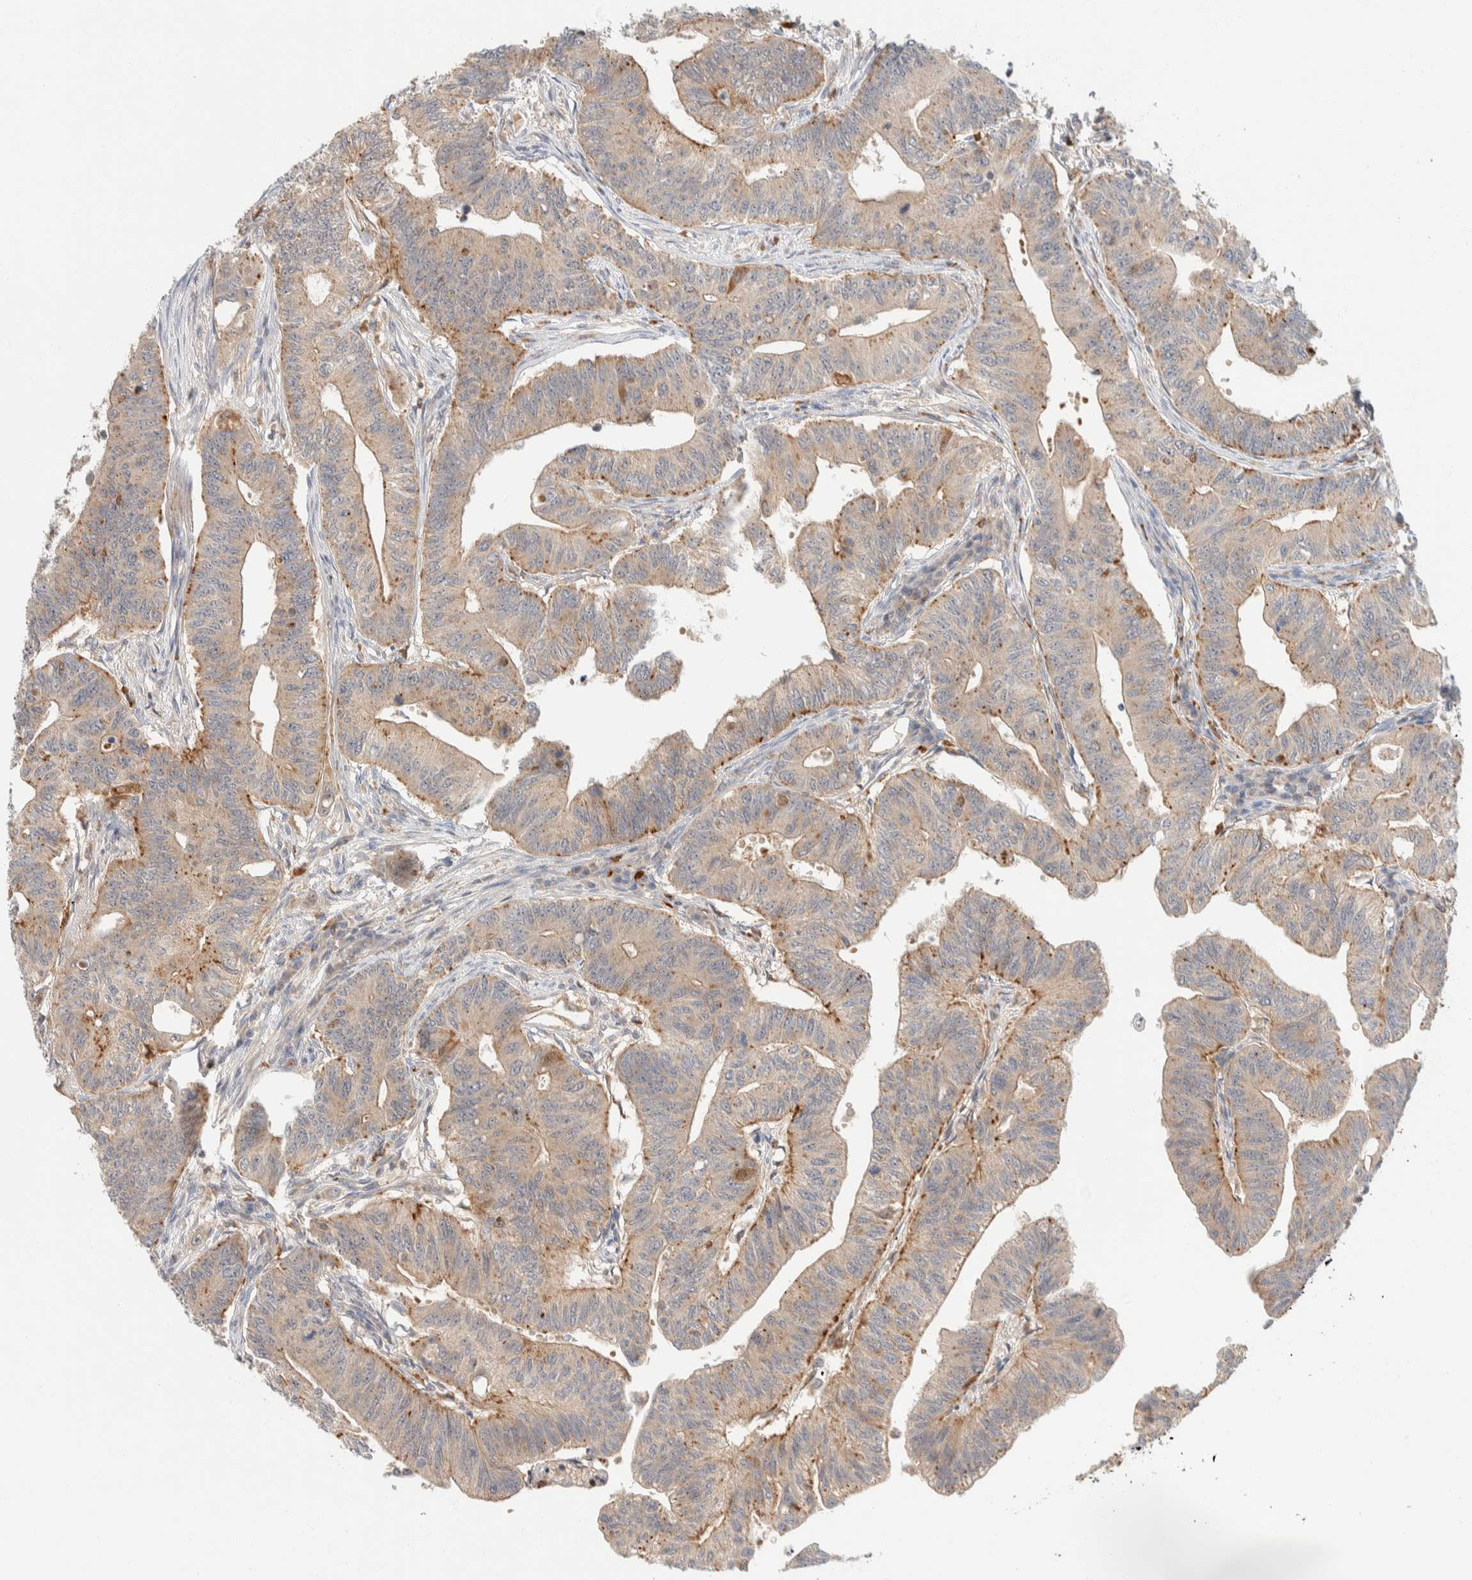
{"staining": {"intensity": "moderate", "quantity": "25%-75%", "location": "cytoplasmic/membranous"}, "tissue": "colorectal cancer", "cell_type": "Tumor cells", "image_type": "cancer", "snomed": [{"axis": "morphology", "description": "Adenoma, NOS"}, {"axis": "morphology", "description": "Adenocarcinoma, NOS"}, {"axis": "topography", "description": "Colon"}], "caption": "Protein expression analysis of colorectal cancer shows moderate cytoplasmic/membranous staining in approximately 25%-75% of tumor cells. The protein of interest is stained brown, and the nuclei are stained in blue (DAB (3,3'-diaminobenzidine) IHC with brightfield microscopy, high magnification).", "gene": "GCLM", "patient": {"sex": "male", "age": 79}}